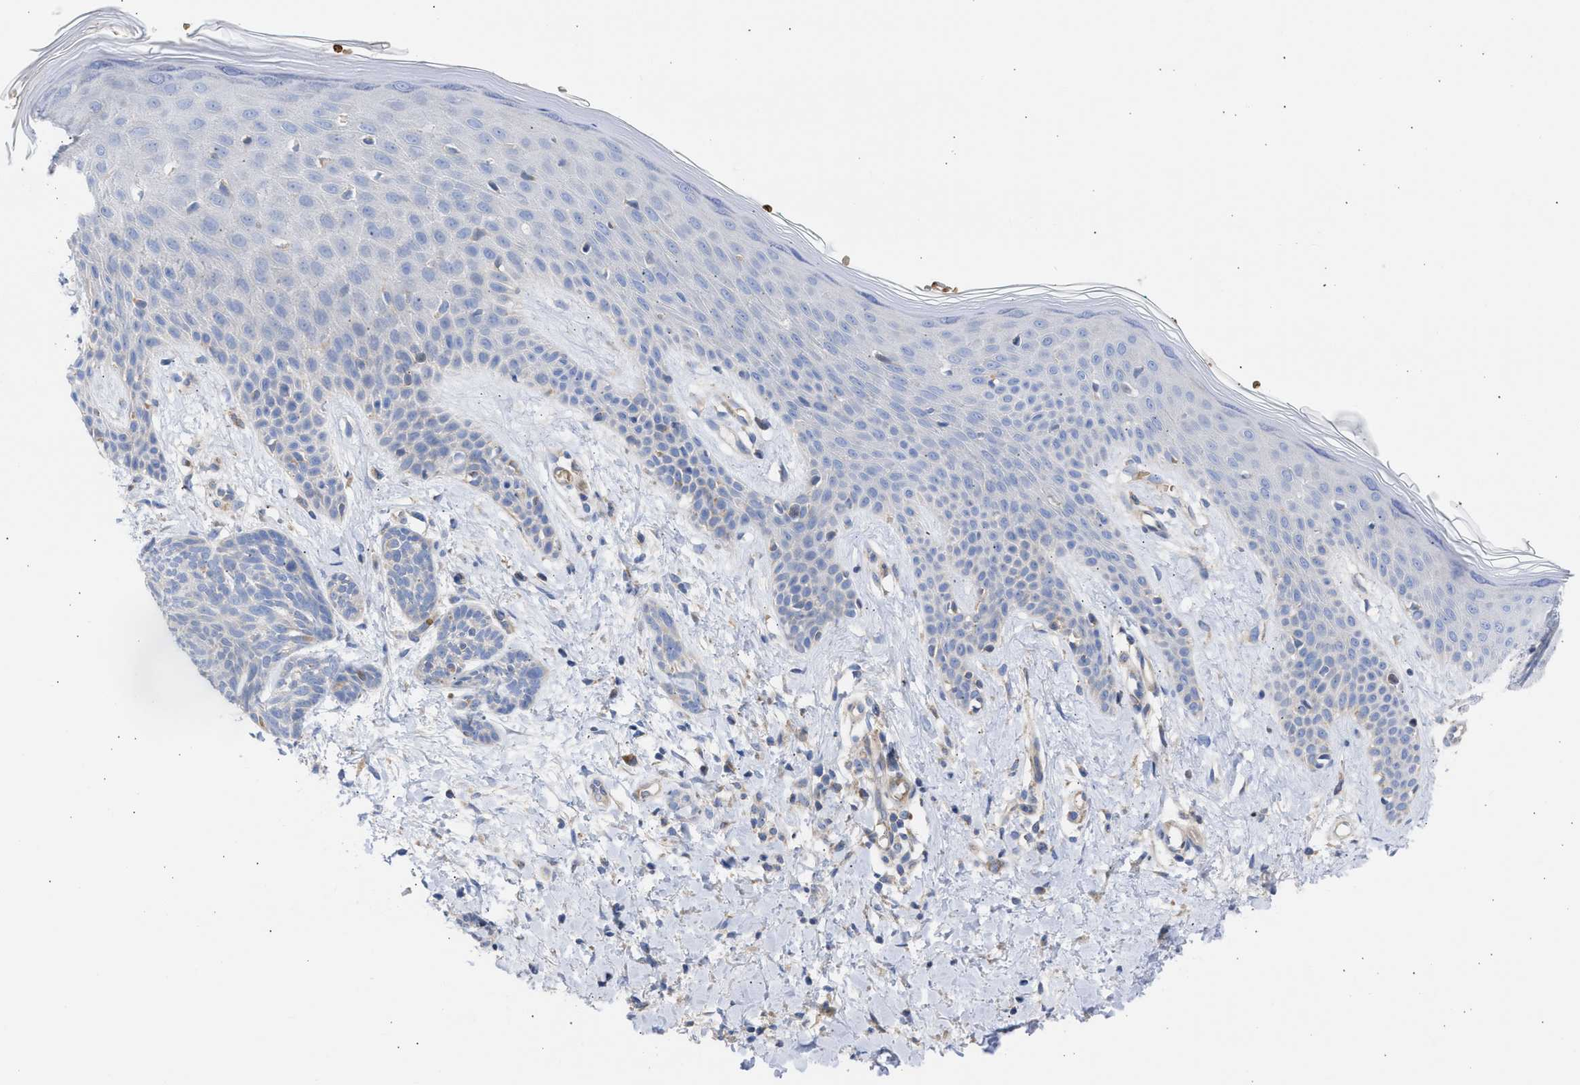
{"staining": {"intensity": "weak", "quantity": "<25%", "location": "cytoplasmic/membranous"}, "tissue": "skin cancer", "cell_type": "Tumor cells", "image_type": "cancer", "snomed": [{"axis": "morphology", "description": "Basal cell carcinoma"}, {"axis": "topography", "description": "Skin"}], "caption": "This is a histopathology image of immunohistochemistry (IHC) staining of skin basal cell carcinoma, which shows no positivity in tumor cells.", "gene": "BTG3", "patient": {"sex": "female", "age": 59}}